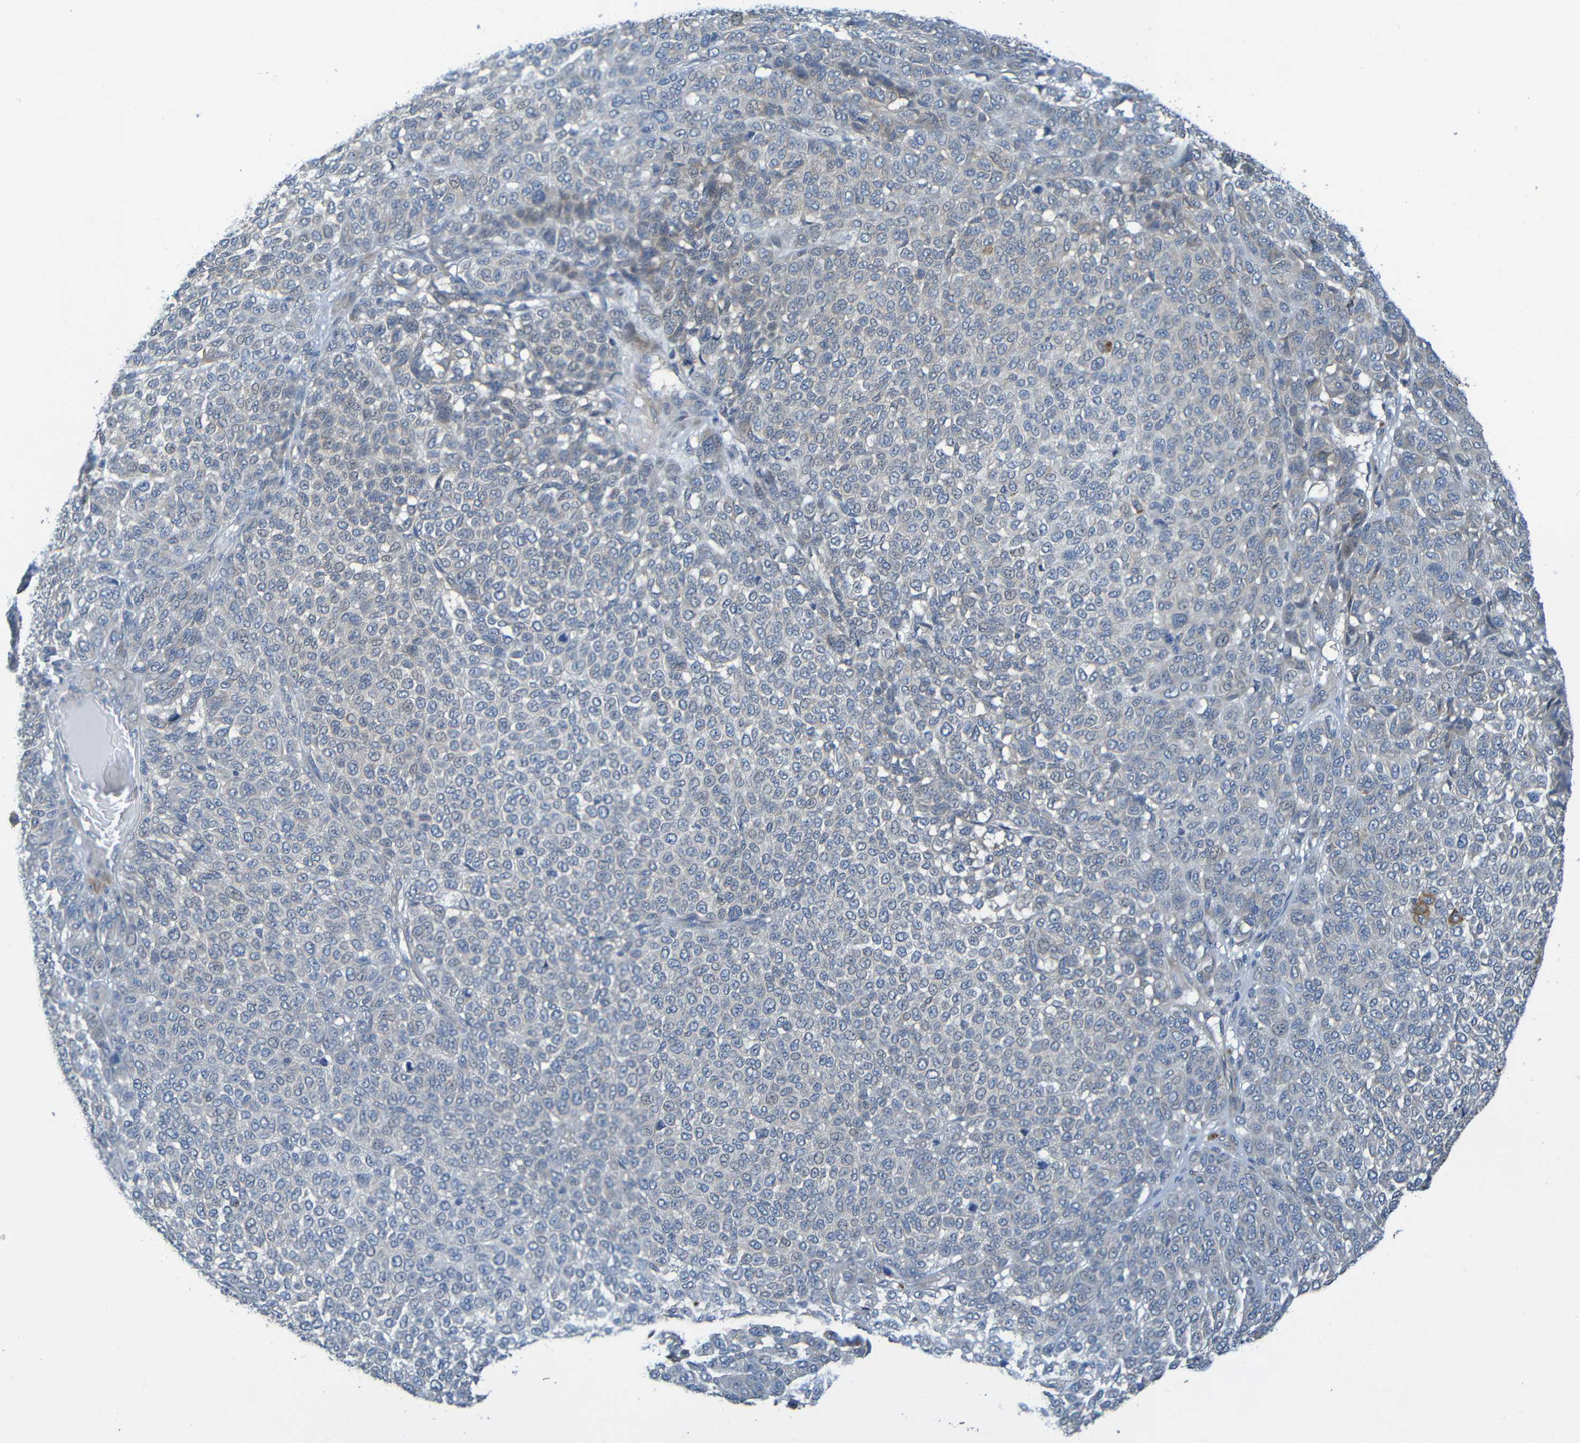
{"staining": {"intensity": "negative", "quantity": "none", "location": "none"}, "tissue": "melanoma", "cell_type": "Tumor cells", "image_type": "cancer", "snomed": [{"axis": "morphology", "description": "Malignant melanoma, NOS"}, {"axis": "topography", "description": "Skin"}], "caption": "There is no significant expression in tumor cells of malignant melanoma.", "gene": "CYP4F2", "patient": {"sex": "male", "age": 59}}